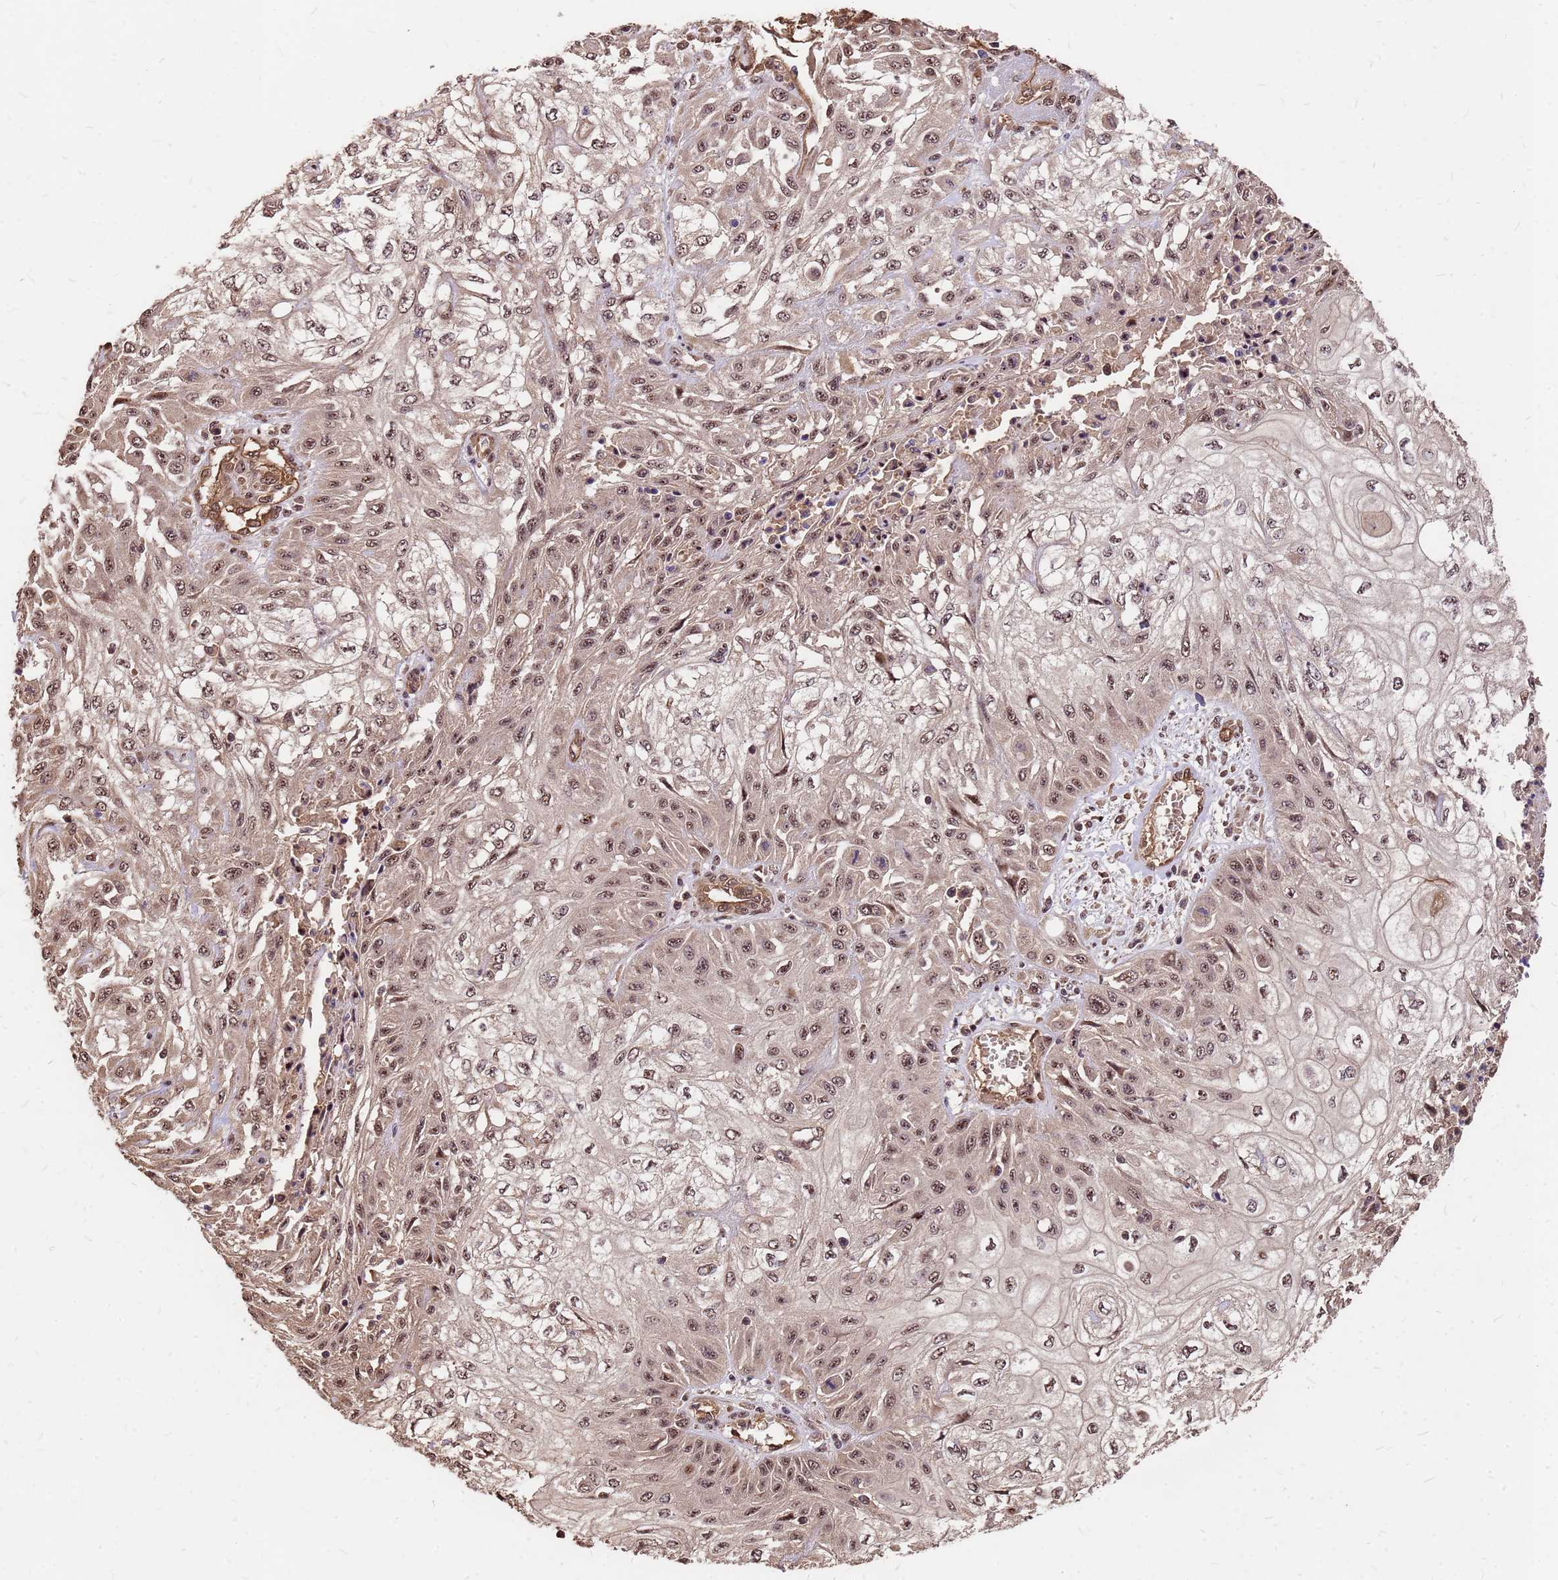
{"staining": {"intensity": "moderate", "quantity": ">75%", "location": "nuclear"}, "tissue": "skin cancer", "cell_type": "Tumor cells", "image_type": "cancer", "snomed": [{"axis": "morphology", "description": "Squamous cell carcinoma, NOS"}, {"axis": "morphology", "description": "Squamous cell carcinoma, metastatic, NOS"}, {"axis": "topography", "description": "Skin"}, {"axis": "topography", "description": "Lymph node"}], "caption": "IHC histopathology image of neoplastic tissue: human skin cancer (squamous cell carcinoma) stained using immunohistochemistry (IHC) displays medium levels of moderate protein expression localized specifically in the nuclear of tumor cells, appearing as a nuclear brown color.", "gene": "GPATCH8", "patient": {"sex": "male", "age": 75}}